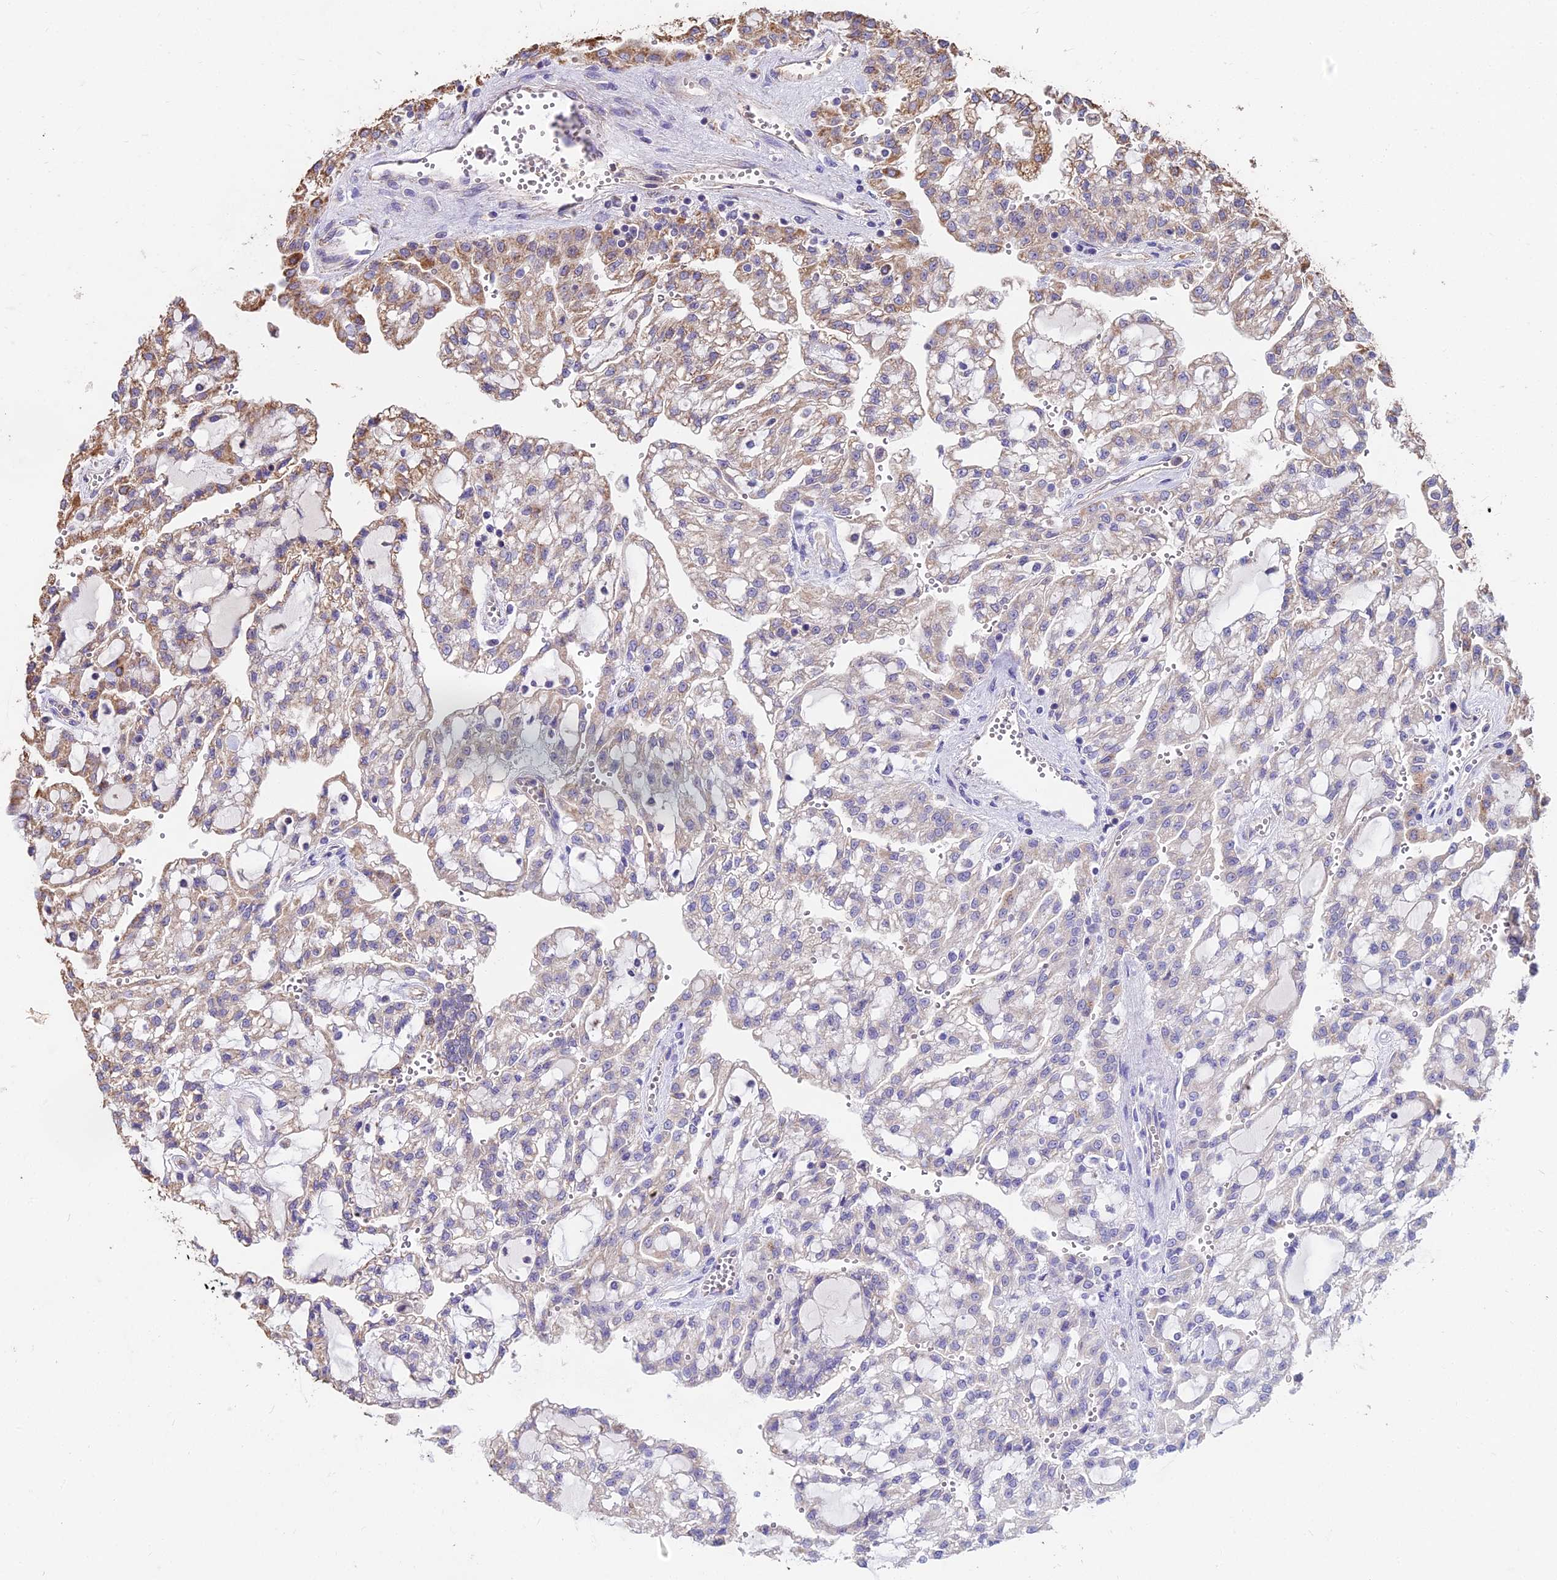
{"staining": {"intensity": "moderate", "quantity": "25%-75%", "location": "cytoplasmic/membranous"}, "tissue": "renal cancer", "cell_type": "Tumor cells", "image_type": "cancer", "snomed": [{"axis": "morphology", "description": "Adenocarcinoma, NOS"}, {"axis": "topography", "description": "Kidney"}], "caption": "Immunohistochemistry histopathology image of renal adenocarcinoma stained for a protein (brown), which demonstrates medium levels of moderate cytoplasmic/membranous expression in about 25%-75% of tumor cells.", "gene": "CEMIP2", "patient": {"sex": "male", "age": 63}}